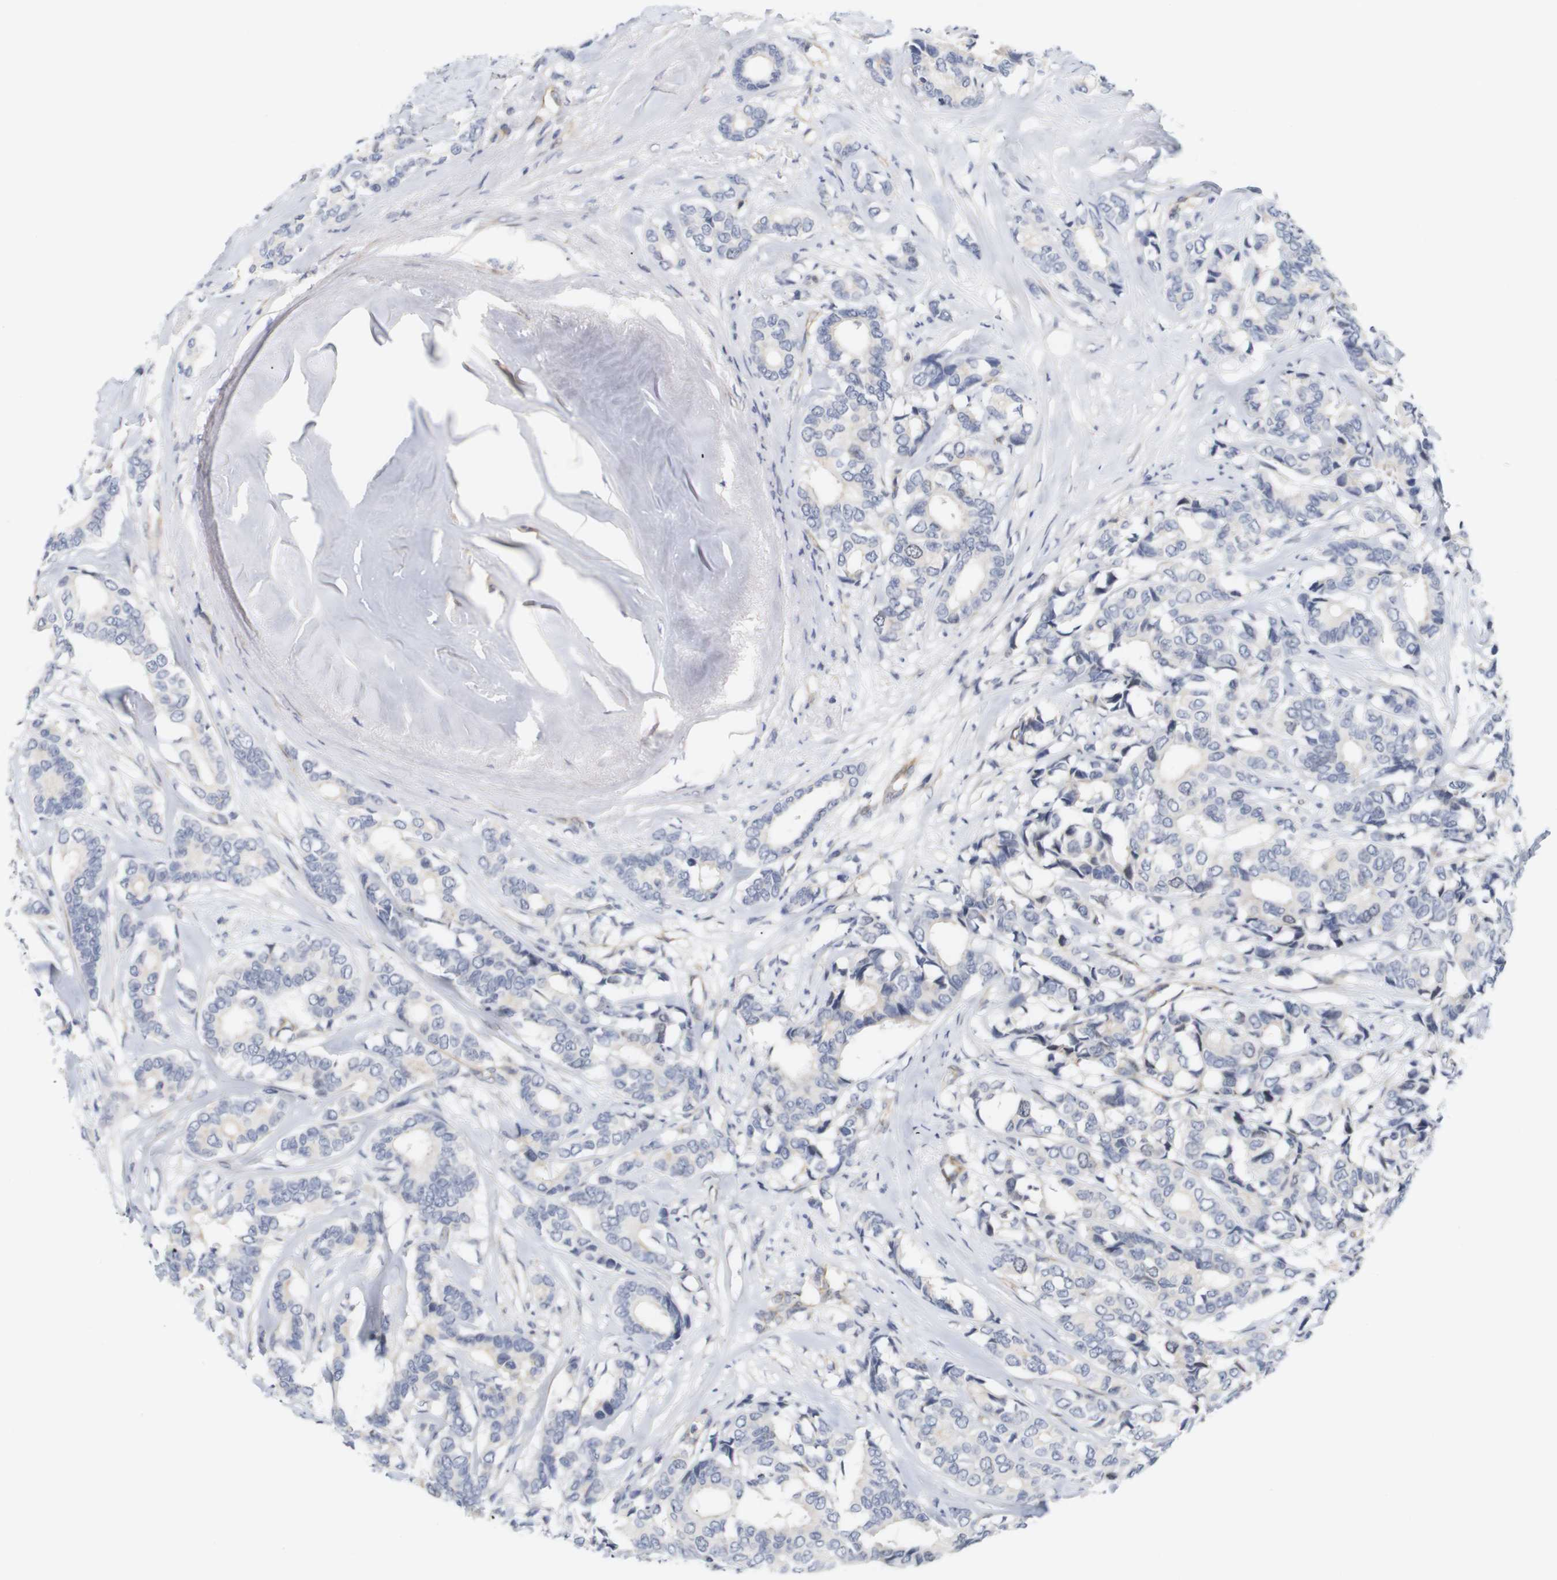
{"staining": {"intensity": "negative", "quantity": "none", "location": "none"}, "tissue": "breast cancer", "cell_type": "Tumor cells", "image_type": "cancer", "snomed": [{"axis": "morphology", "description": "Duct carcinoma"}, {"axis": "topography", "description": "Breast"}], "caption": "The image displays no significant positivity in tumor cells of breast cancer.", "gene": "CYB561", "patient": {"sex": "female", "age": 87}}